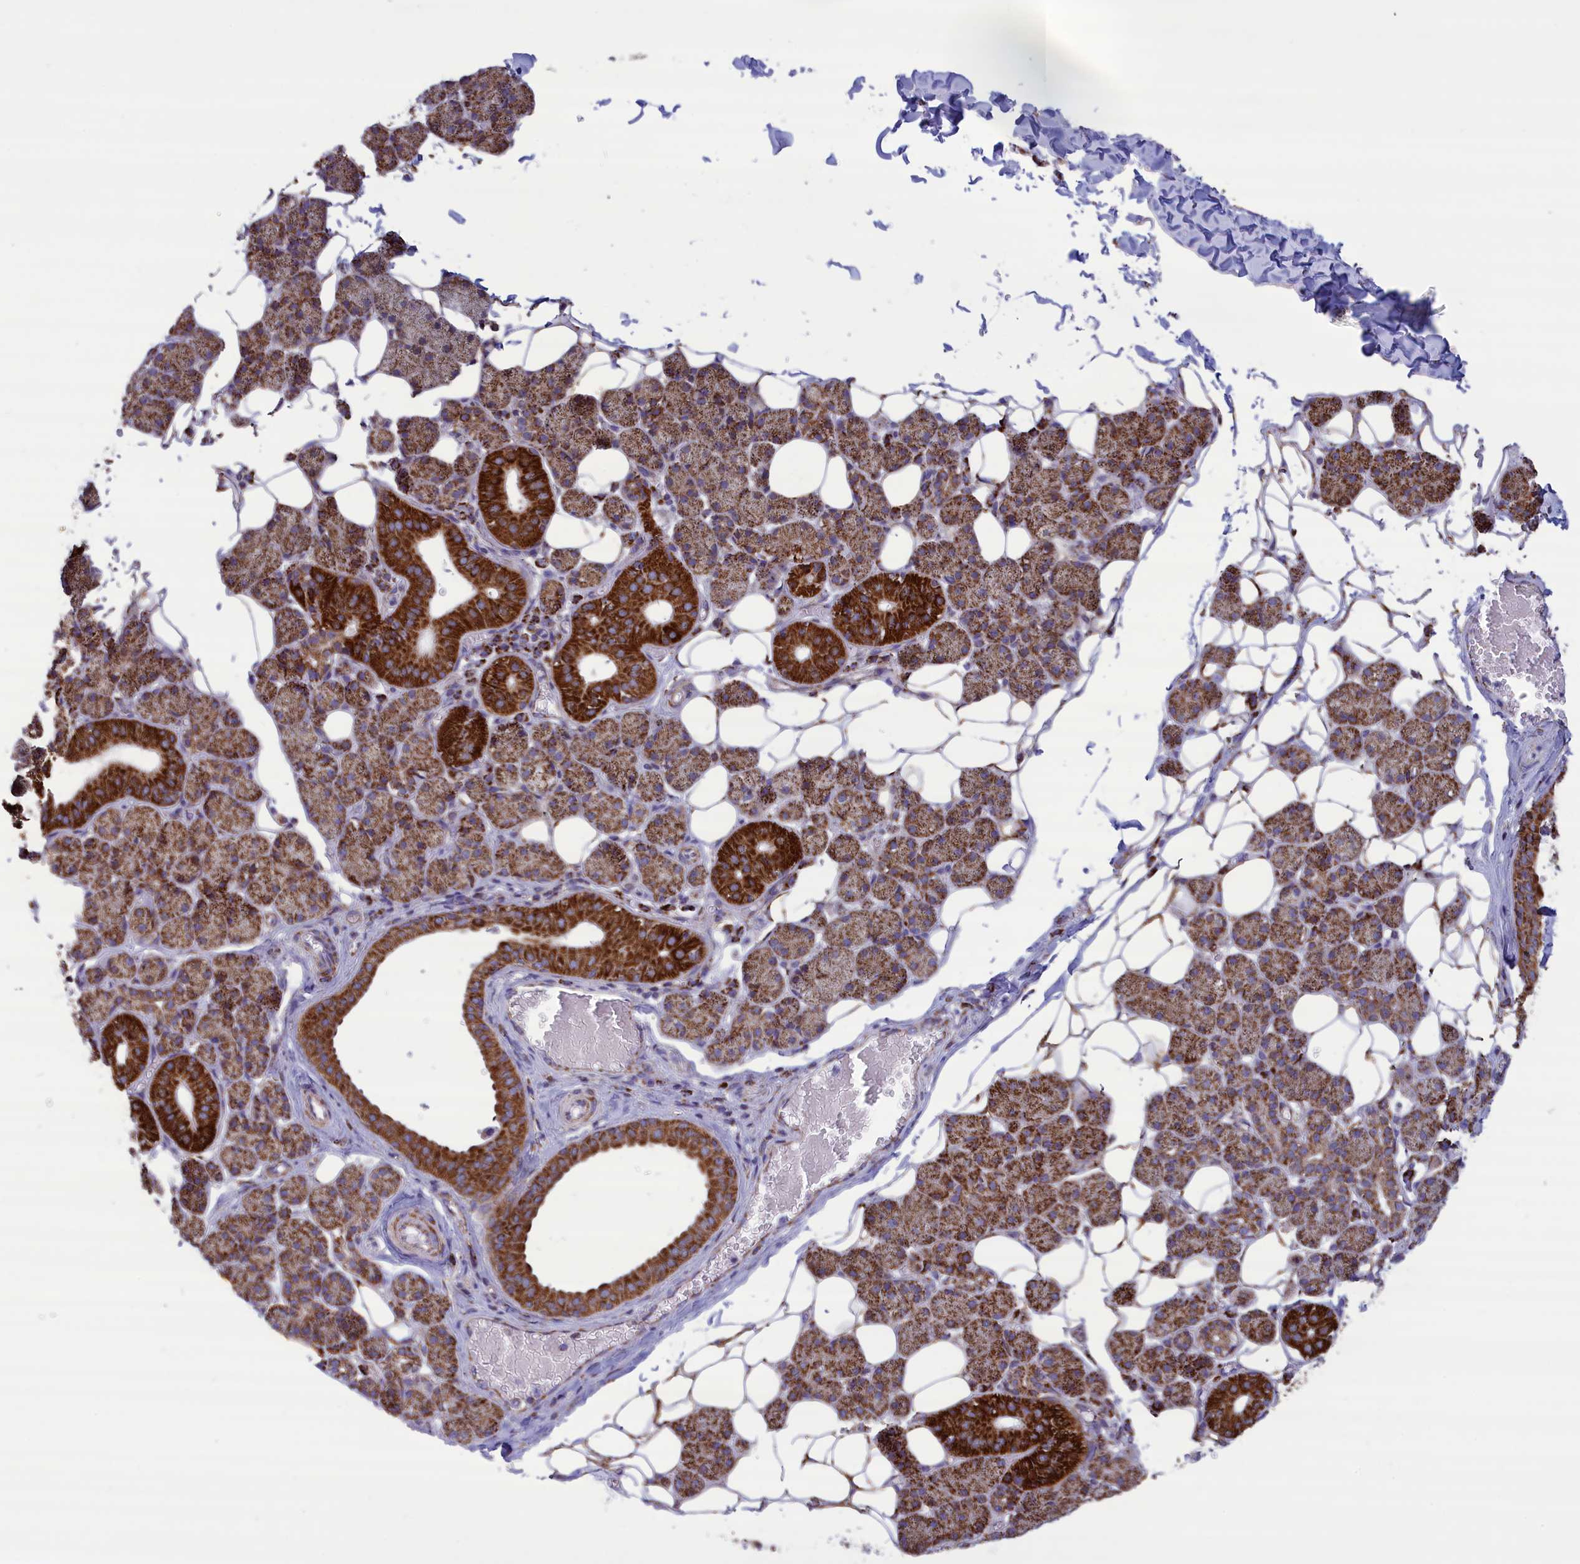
{"staining": {"intensity": "strong", "quantity": ">75%", "location": "cytoplasmic/membranous"}, "tissue": "salivary gland", "cell_type": "Glandular cells", "image_type": "normal", "snomed": [{"axis": "morphology", "description": "Normal tissue, NOS"}, {"axis": "topography", "description": "Salivary gland"}], "caption": "Brown immunohistochemical staining in benign human salivary gland reveals strong cytoplasmic/membranous staining in about >75% of glandular cells.", "gene": "ISOC2", "patient": {"sex": "female", "age": 33}}